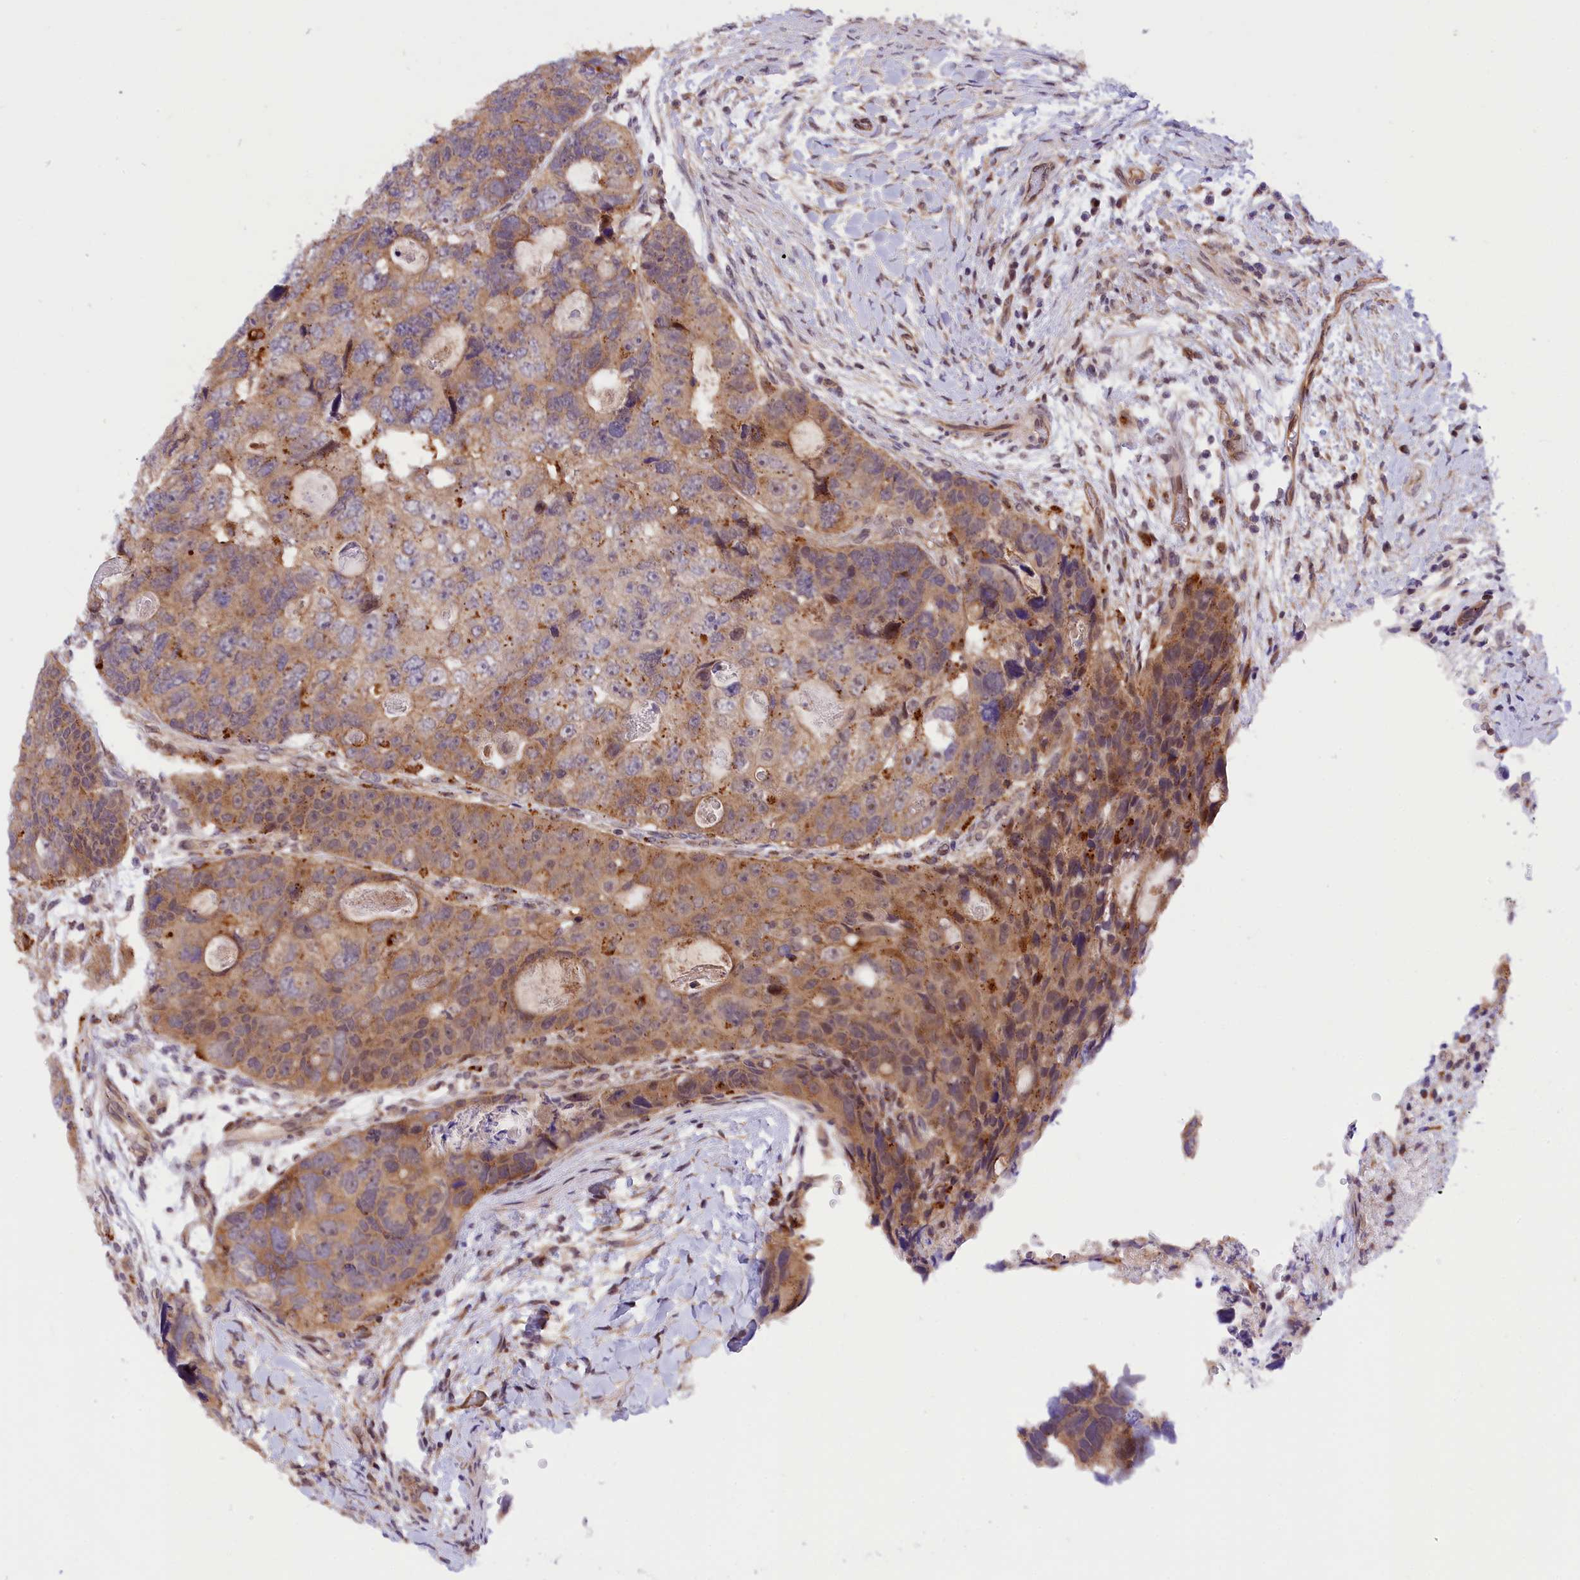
{"staining": {"intensity": "moderate", "quantity": "25%-75%", "location": "cytoplasmic/membranous"}, "tissue": "colorectal cancer", "cell_type": "Tumor cells", "image_type": "cancer", "snomed": [{"axis": "morphology", "description": "Adenocarcinoma, NOS"}, {"axis": "topography", "description": "Rectum"}], "caption": "The histopathology image shows staining of colorectal cancer, revealing moderate cytoplasmic/membranous protein staining (brown color) within tumor cells.", "gene": "SAMD4A", "patient": {"sex": "male", "age": 59}}